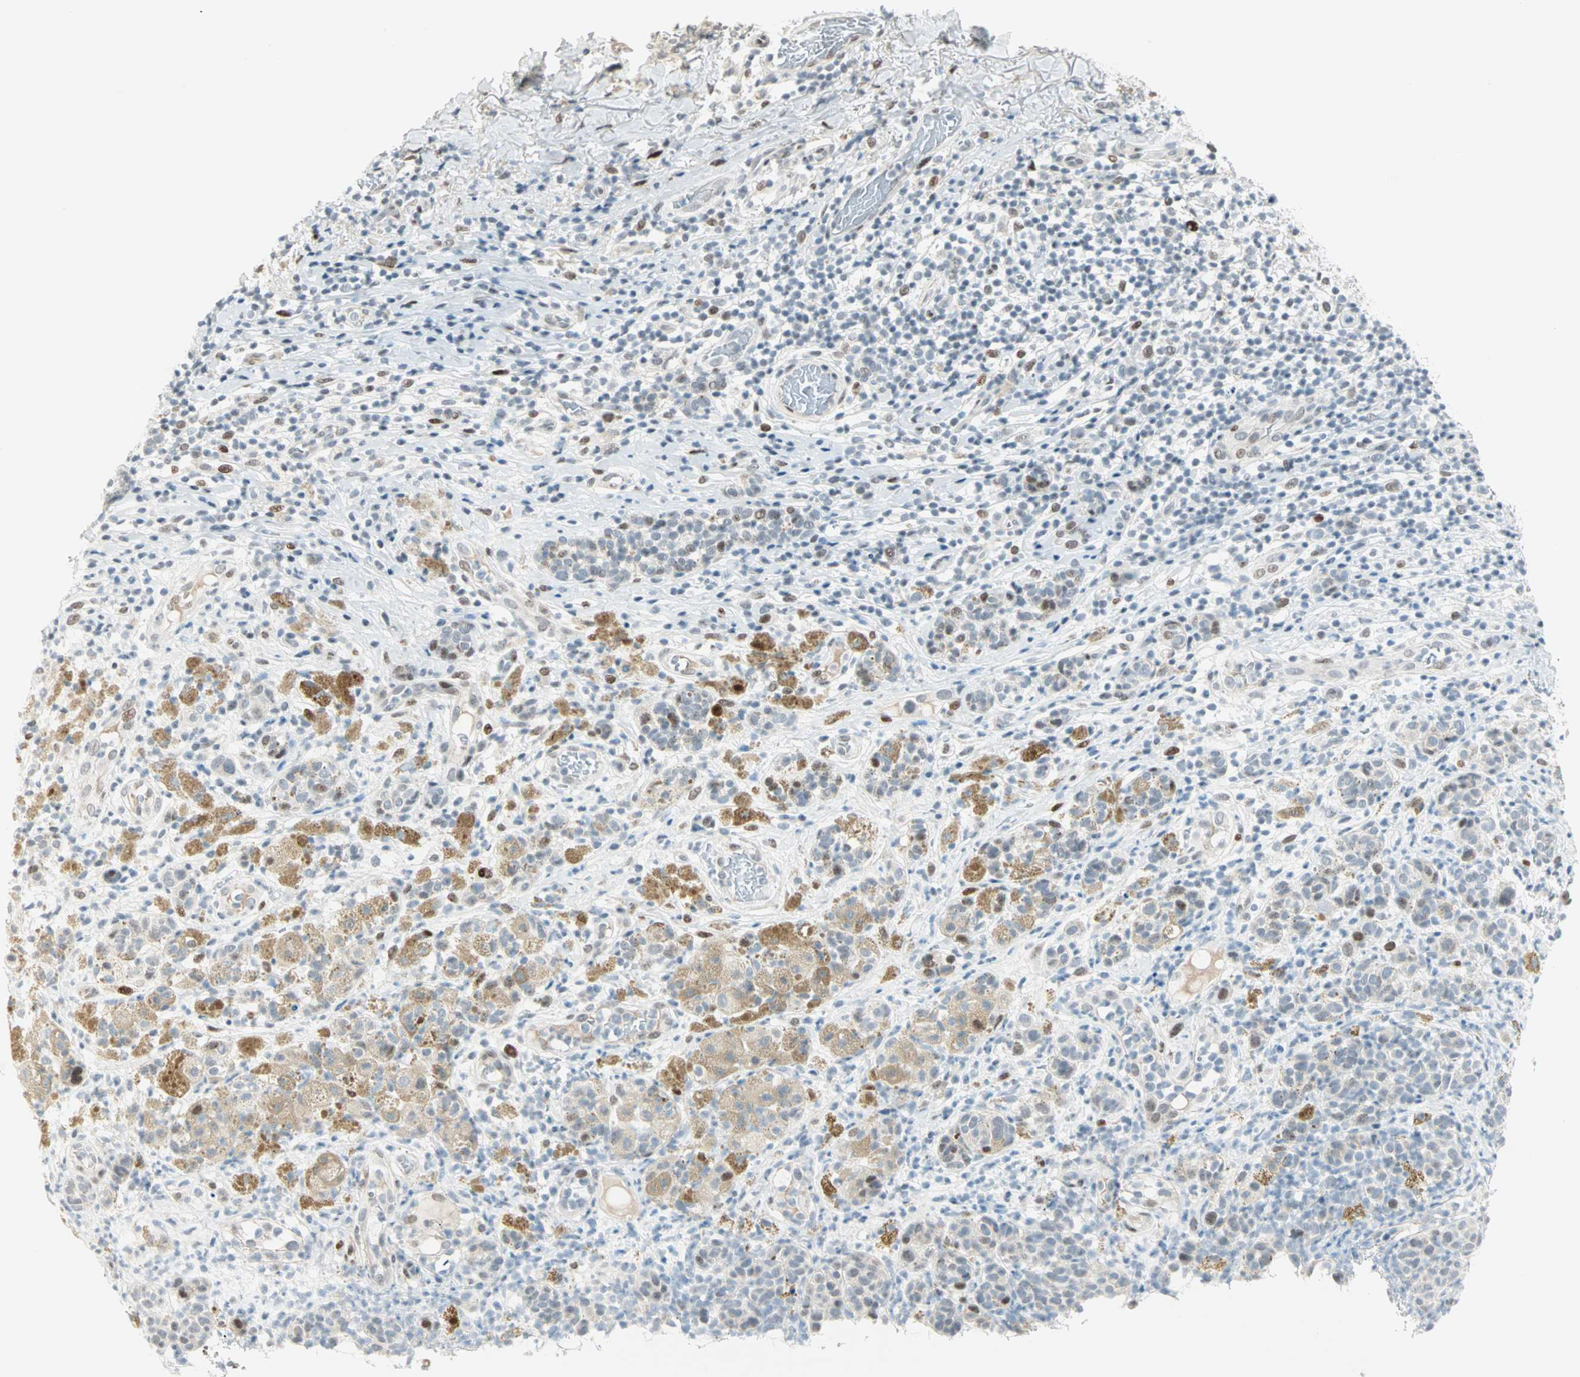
{"staining": {"intensity": "weak", "quantity": "25%-75%", "location": "cytoplasmic/membranous"}, "tissue": "melanoma", "cell_type": "Tumor cells", "image_type": "cancer", "snomed": [{"axis": "morphology", "description": "Malignant melanoma, NOS"}, {"axis": "topography", "description": "Skin"}], "caption": "DAB immunohistochemical staining of human melanoma exhibits weak cytoplasmic/membranous protein positivity in about 25%-75% of tumor cells.", "gene": "PKNOX1", "patient": {"sex": "male", "age": 64}}